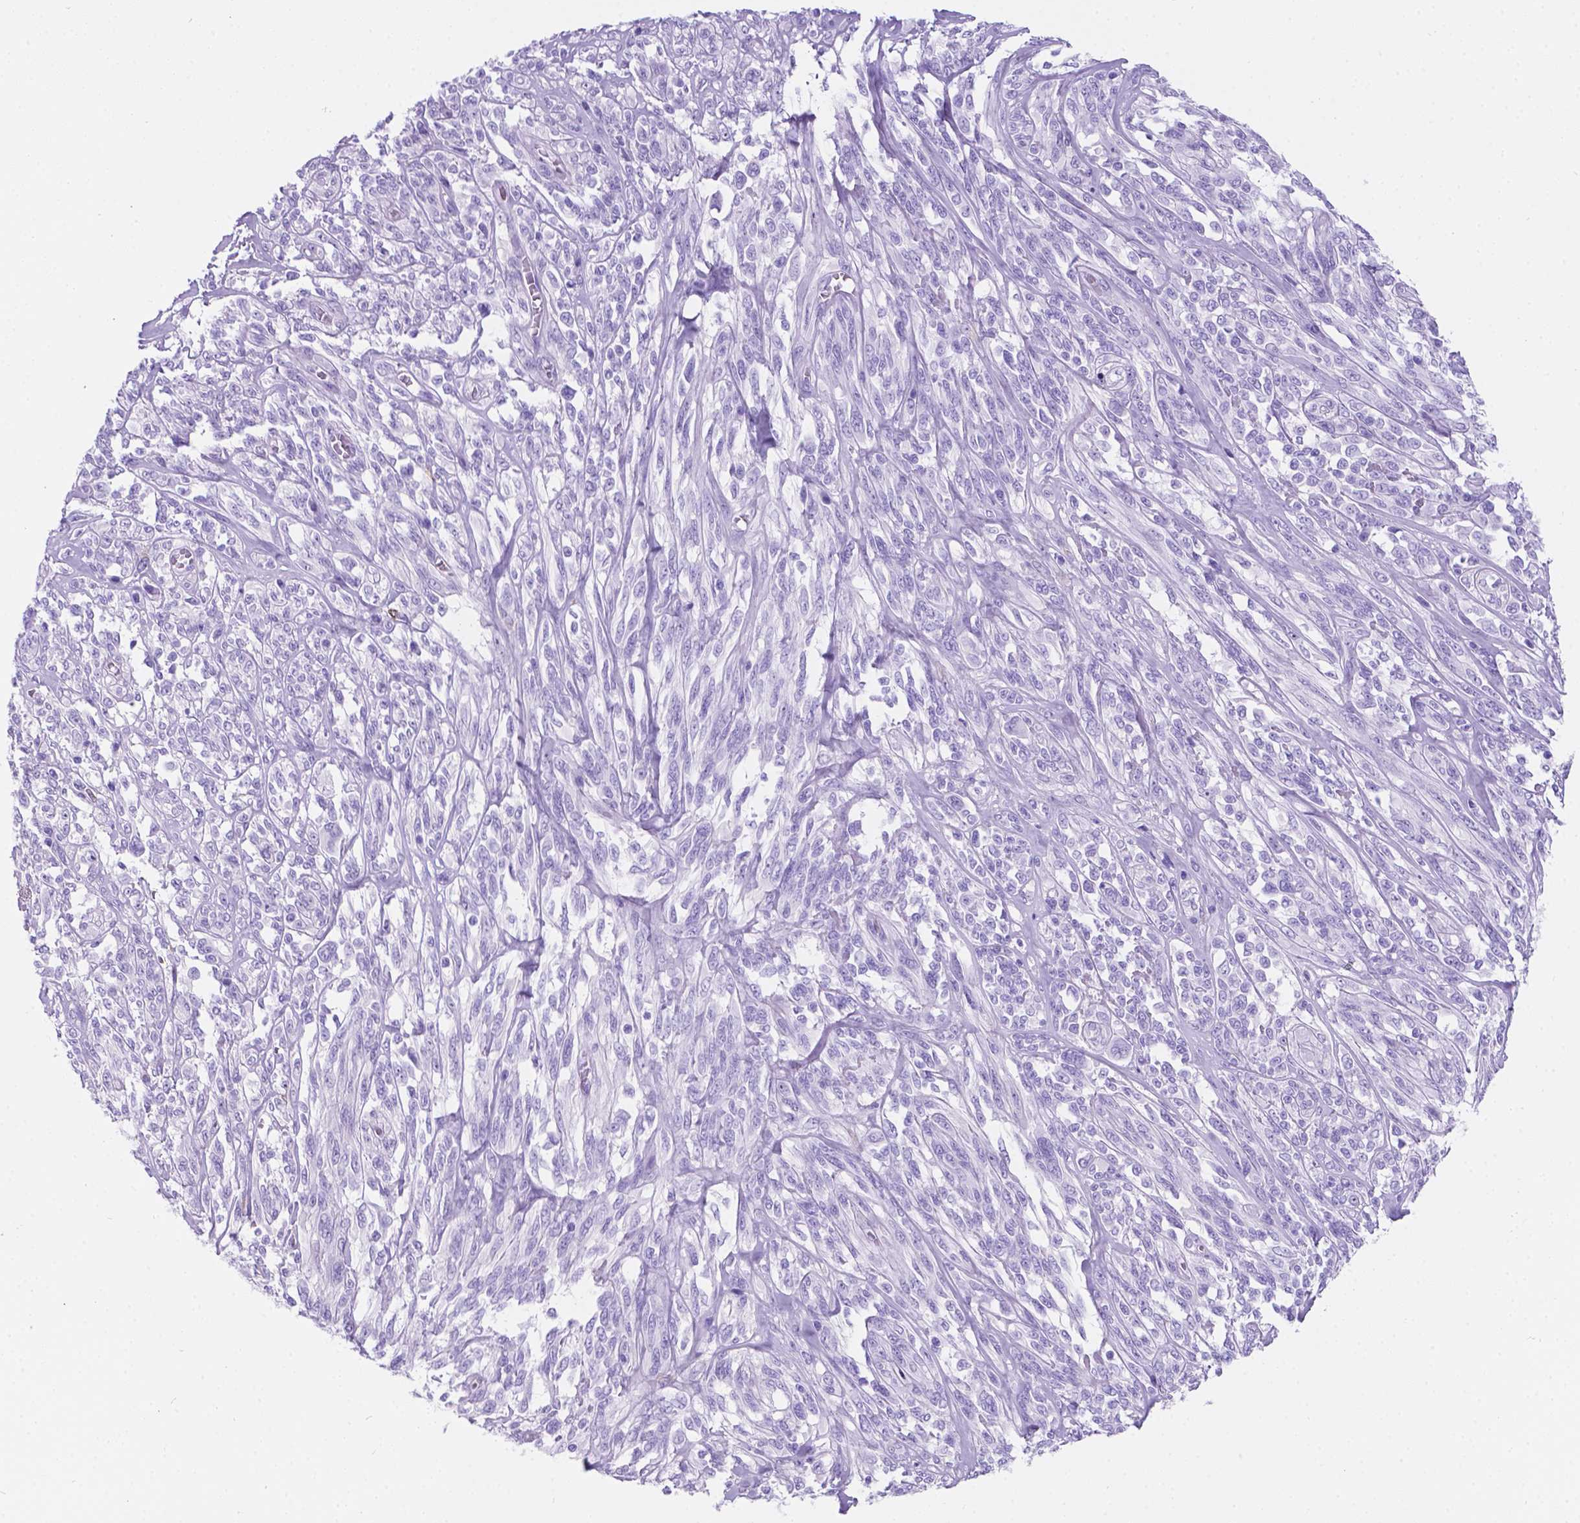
{"staining": {"intensity": "negative", "quantity": "none", "location": "none"}, "tissue": "melanoma", "cell_type": "Tumor cells", "image_type": "cancer", "snomed": [{"axis": "morphology", "description": "Malignant melanoma, NOS"}, {"axis": "topography", "description": "Skin"}], "caption": "DAB immunohistochemical staining of human melanoma displays no significant staining in tumor cells. Brightfield microscopy of immunohistochemistry stained with DAB (3,3'-diaminobenzidine) (brown) and hematoxylin (blue), captured at high magnification.", "gene": "MACF1", "patient": {"sex": "female", "age": 91}}